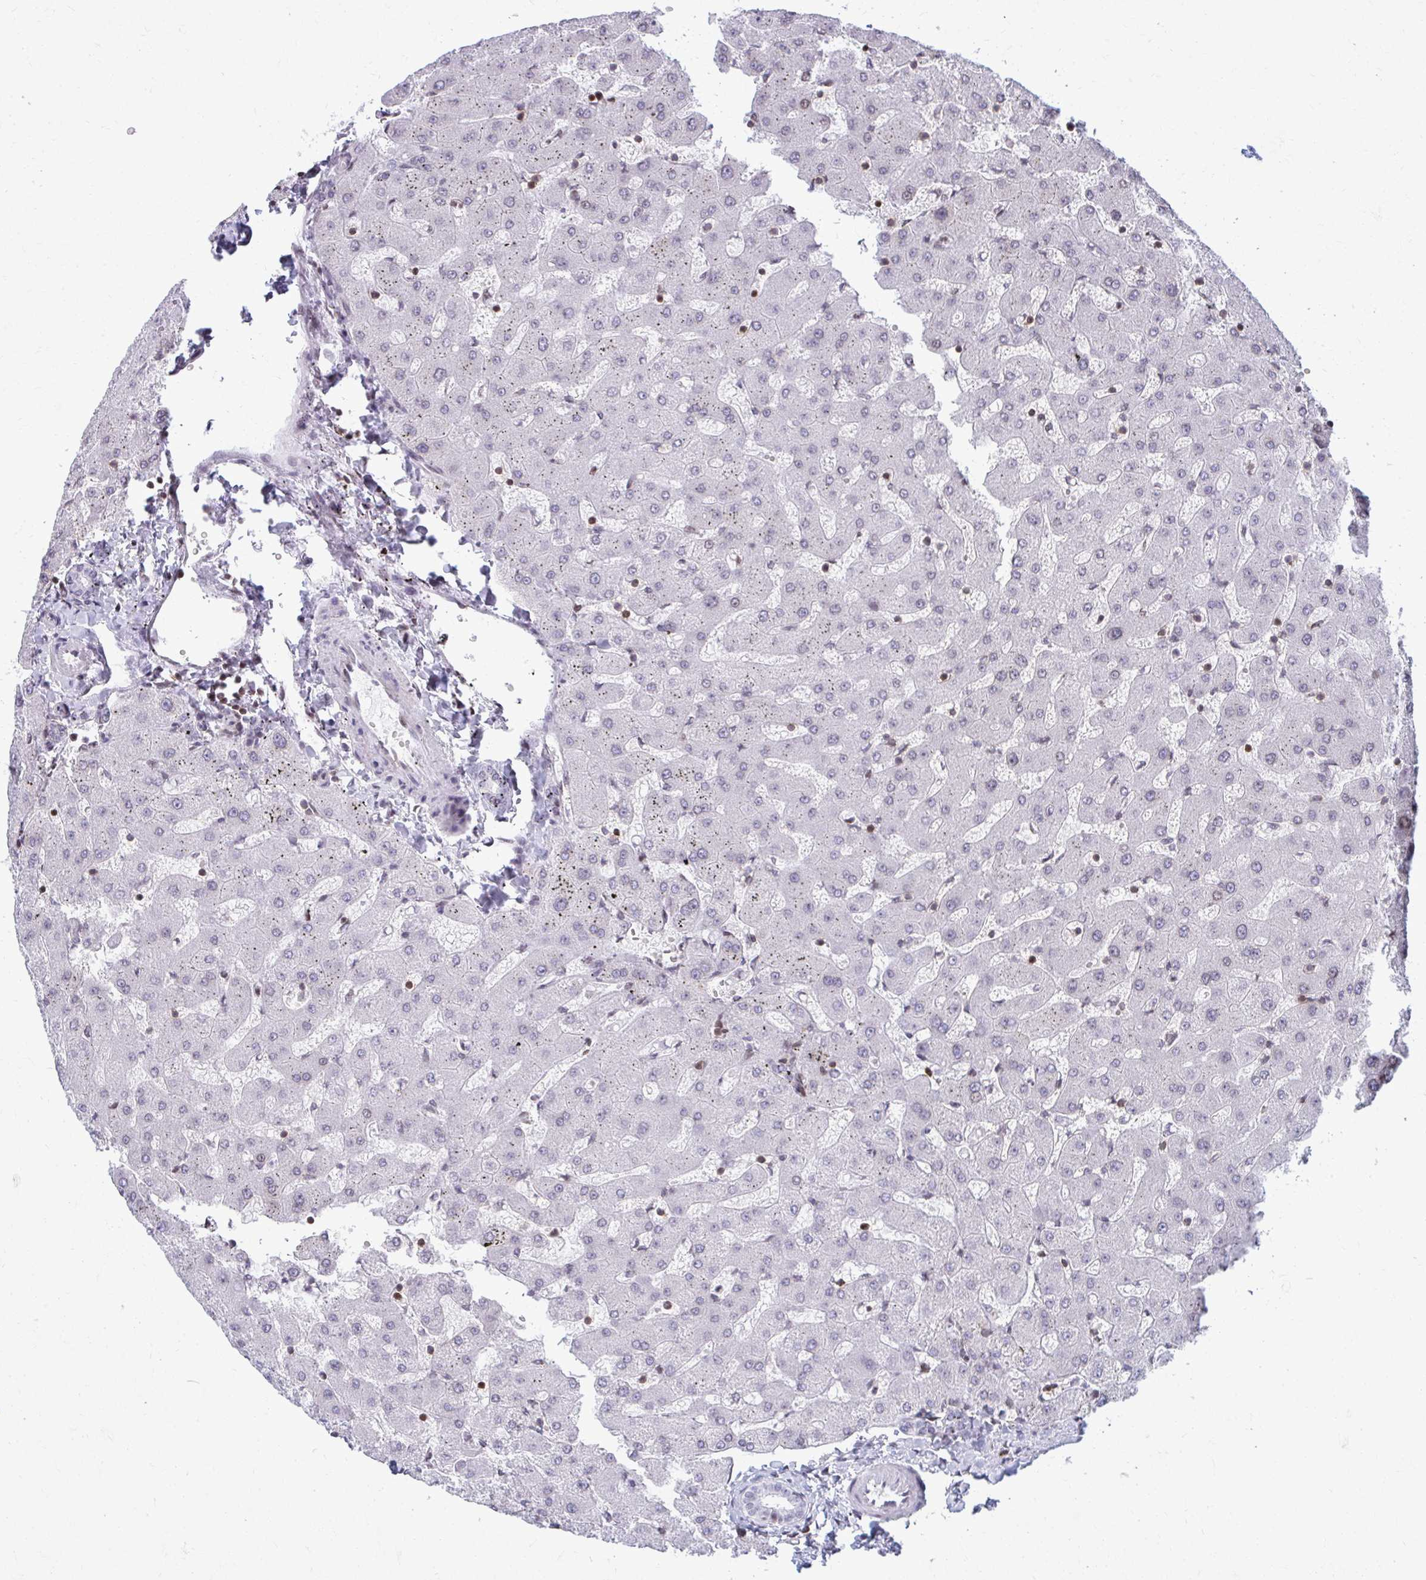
{"staining": {"intensity": "negative", "quantity": "none", "location": "none"}, "tissue": "liver", "cell_type": "Cholangiocytes", "image_type": "normal", "snomed": [{"axis": "morphology", "description": "Normal tissue, NOS"}, {"axis": "topography", "description": "Liver"}], "caption": "IHC micrograph of normal human liver stained for a protein (brown), which displays no positivity in cholangiocytes. The staining is performed using DAB (3,3'-diaminobenzidine) brown chromogen with nuclei counter-stained in using hematoxylin.", "gene": "AP5M1", "patient": {"sex": "female", "age": 63}}